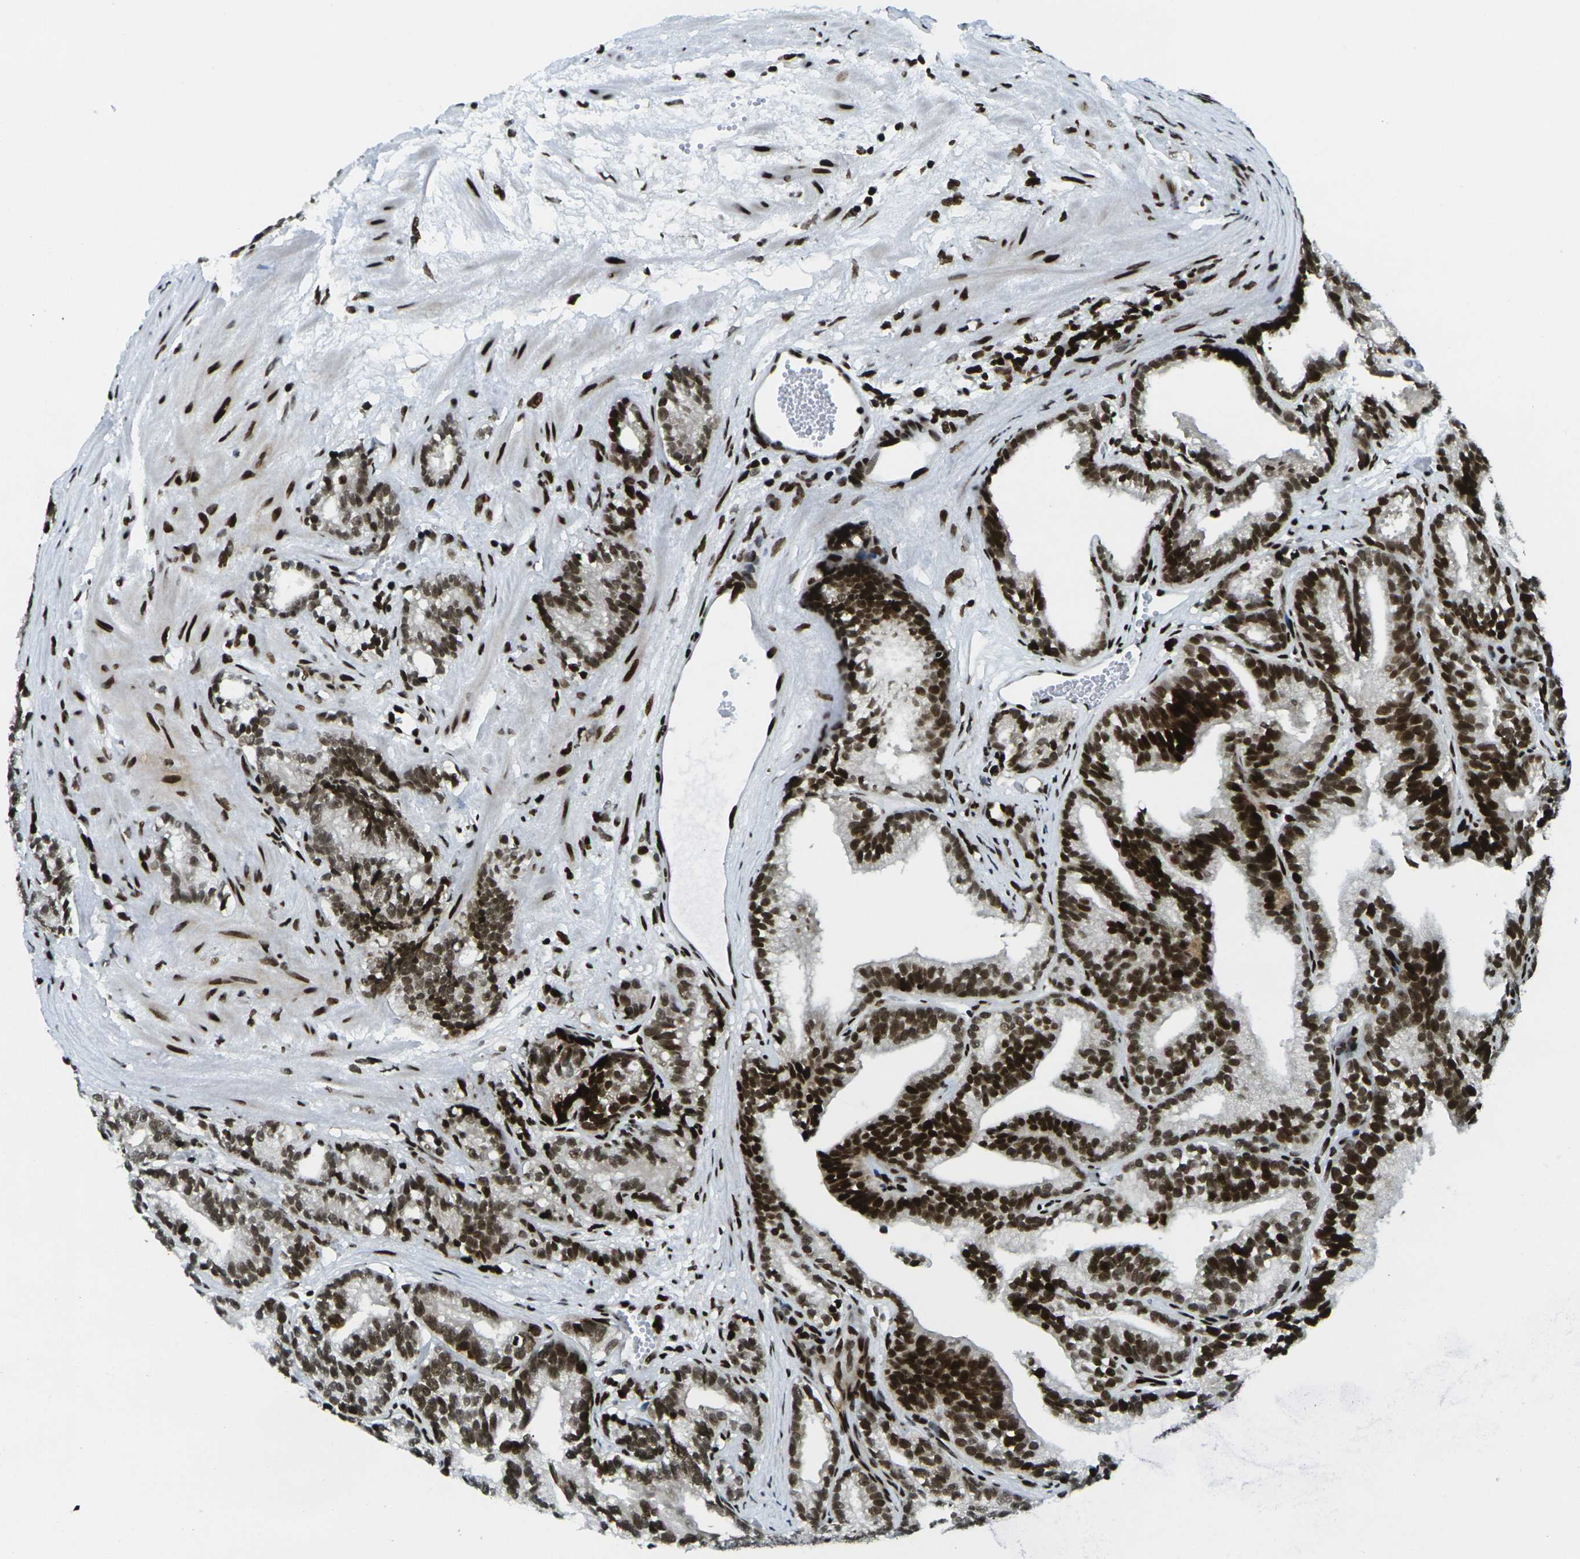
{"staining": {"intensity": "strong", "quantity": ">75%", "location": "nuclear"}, "tissue": "prostate cancer", "cell_type": "Tumor cells", "image_type": "cancer", "snomed": [{"axis": "morphology", "description": "Adenocarcinoma, Low grade"}, {"axis": "topography", "description": "Prostate"}], "caption": "The photomicrograph reveals a brown stain indicating the presence of a protein in the nuclear of tumor cells in prostate adenocarcinoma (low-grade).", "gene": "H3-3A", "patient": {"sex": "male", "age": 89}}